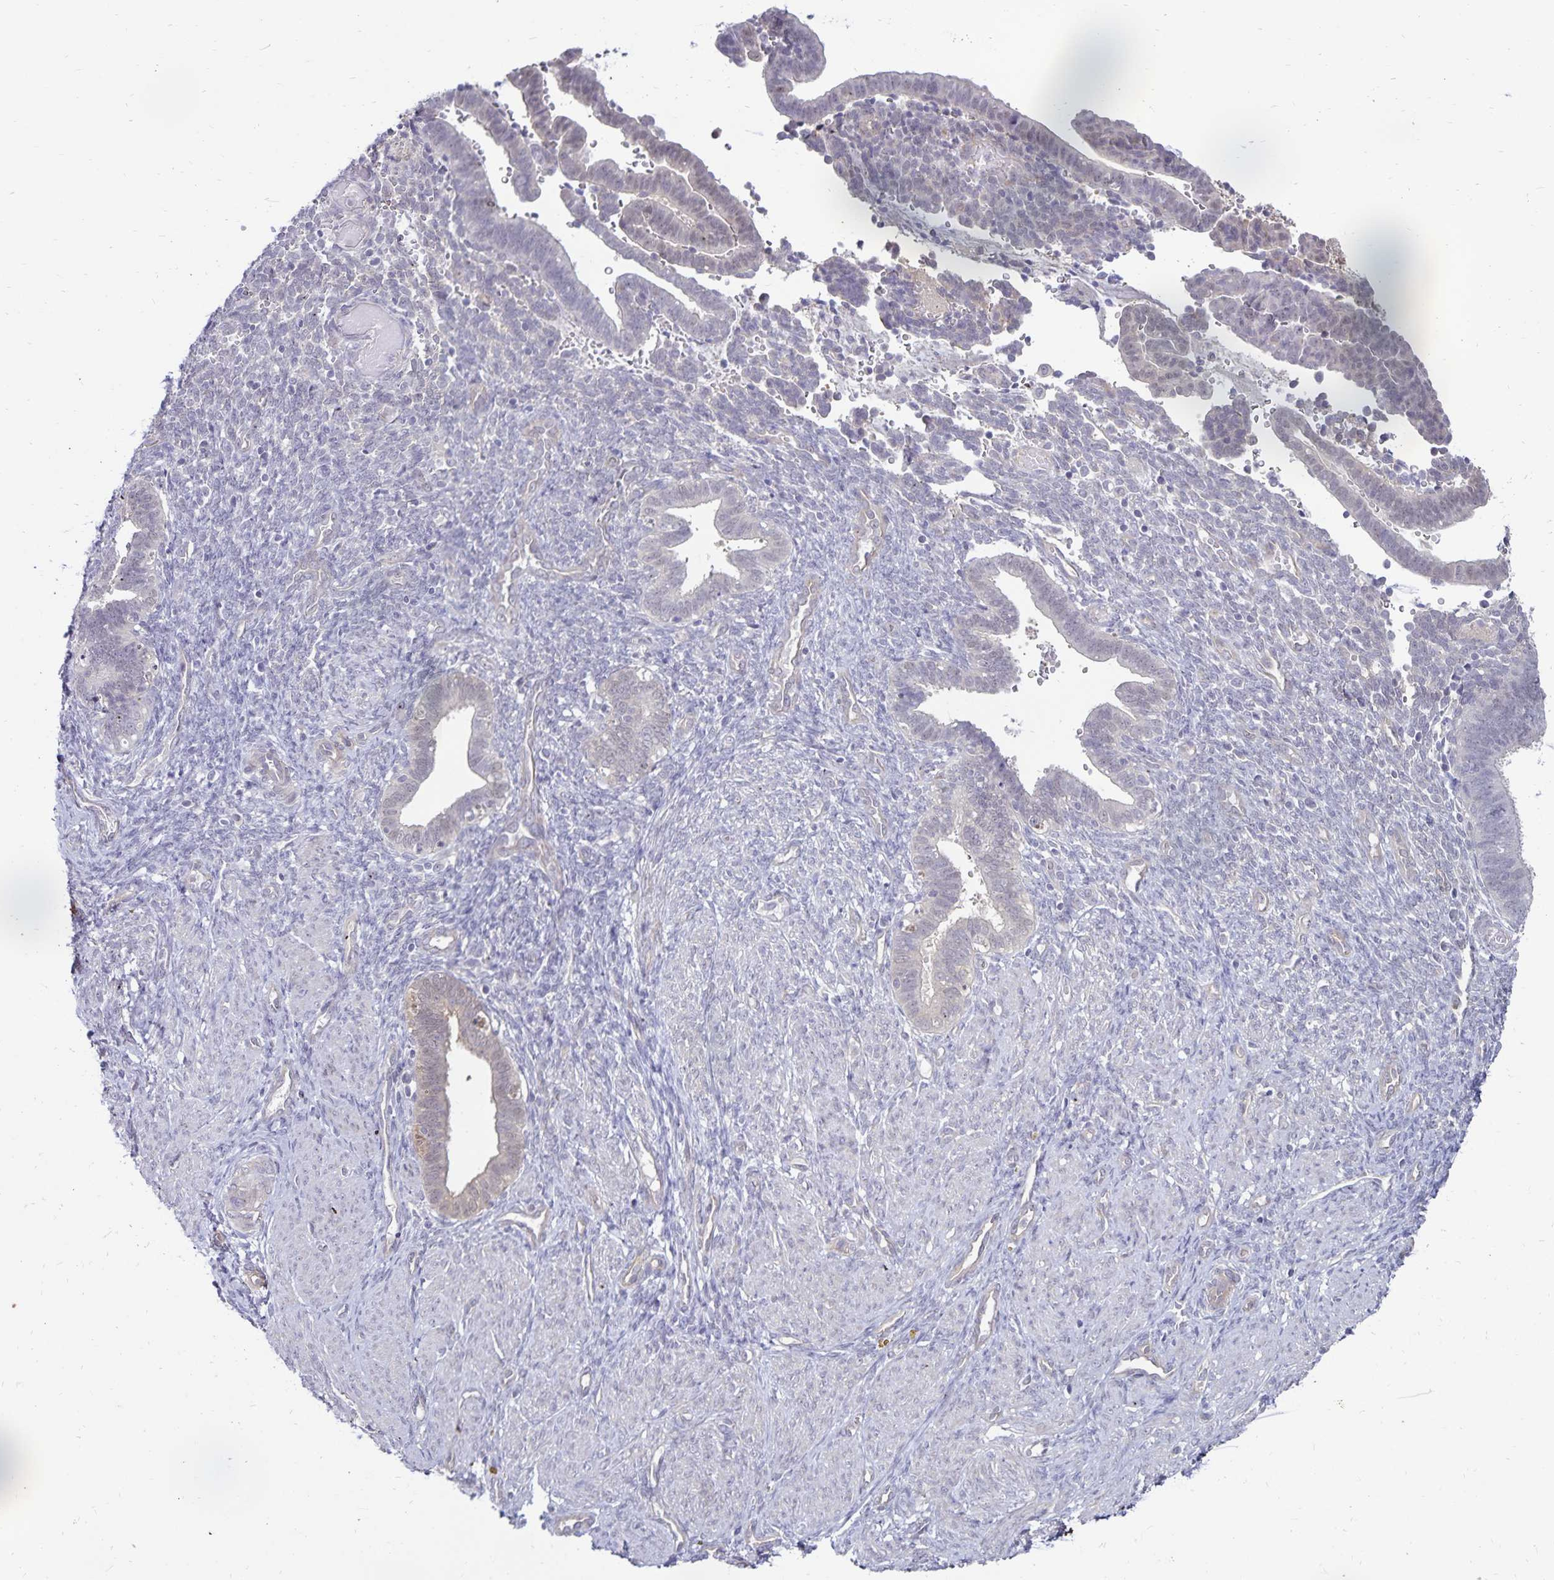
{"staining": {"intensity": "negative", "quantity": "none", "location": "none"}, "tissue": "endometrium", "cell_type": "Cells in endometrial stroma", "image_type": "normal", "snomed": [{"axis": "morphology", "description": "Normal tissue, NOS"}, {"axis": "topography", "description": "Endometrium"}], "caption": "This is a histopathology image of IHC staining of unremarkable endometrium, which shows no expression in cells in endometrial stroma.", "gene": "CDKN2B", "patient": {"sex": "female", "age": 34}}